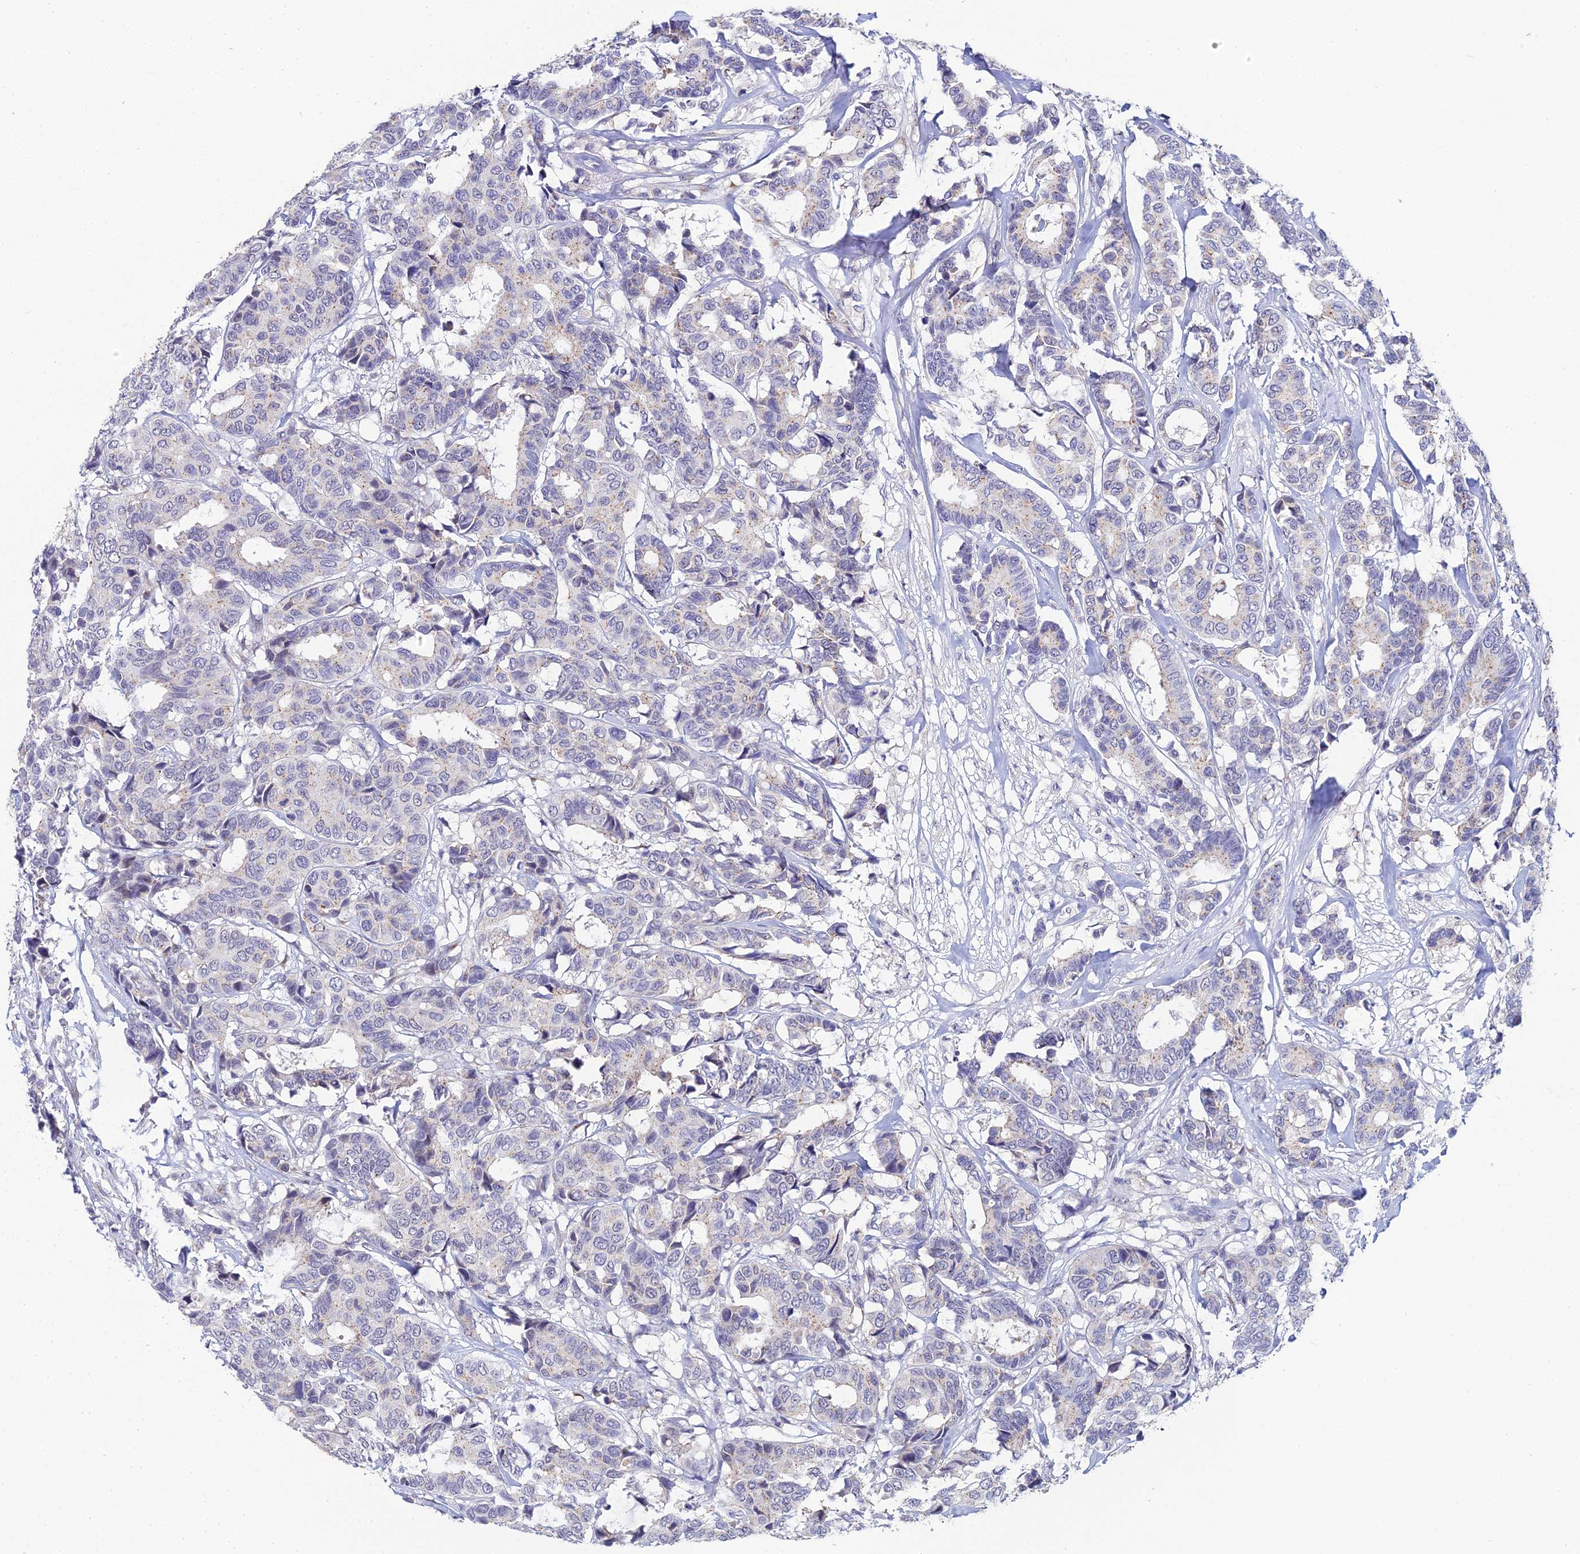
{"staining": {"intensity": "weak", "quantity": "<25%", "location": "nuclear"}, "tissue": "breast cancer", "cell_type": "Tumor cells", "image_type": "cancer", "snomed": [{"axis": "morphology", "description": "Duct carcinoma"}, {"axis": "topography", "description": "Breast"}], "caption": "There is no significant positivity in tumor cells of breast intraductal carcinoma.", "gene": "PLPP4", "patient": {"sex": "female", "age": 87}}